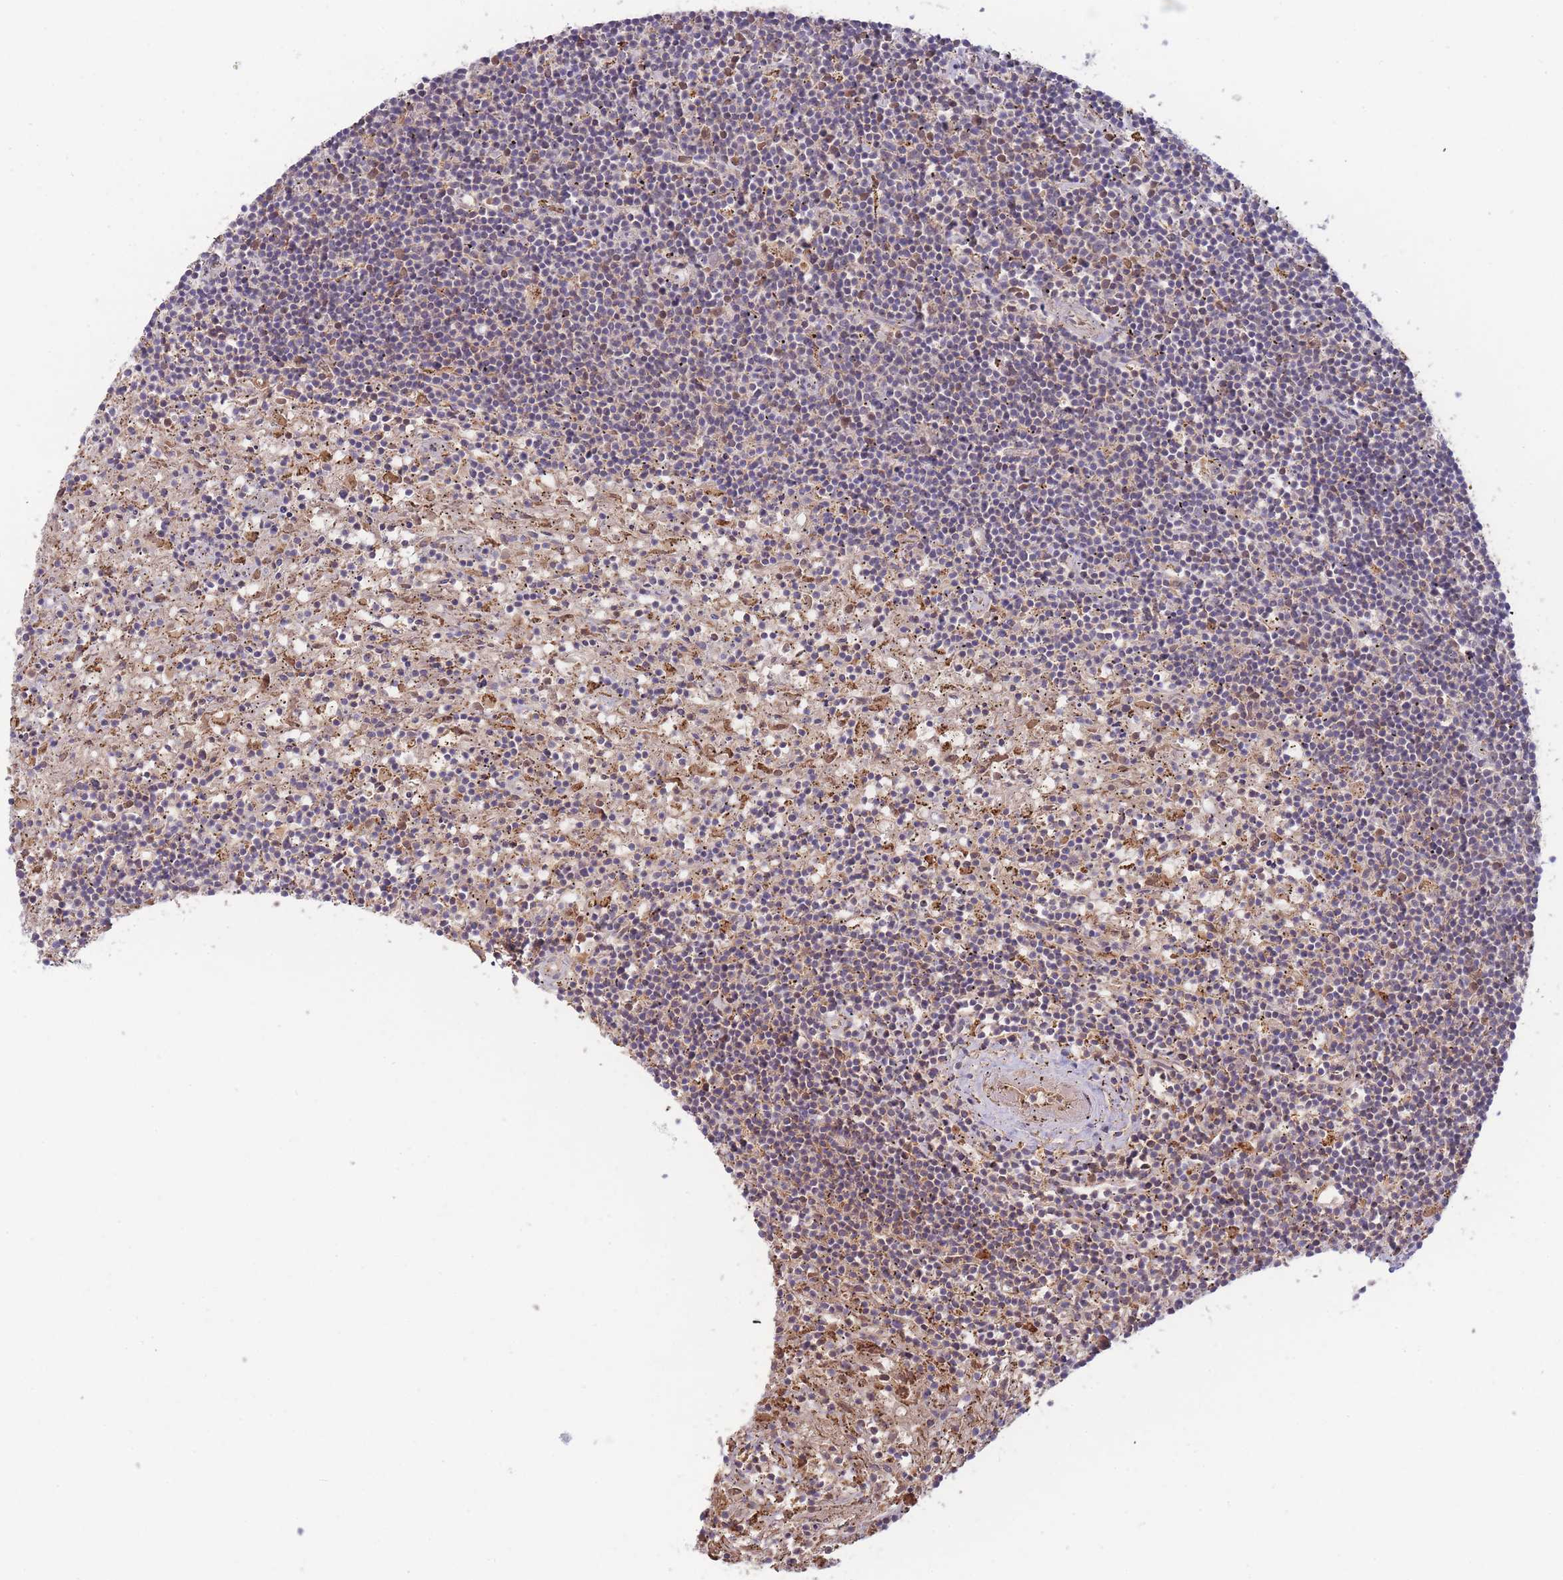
{"staining": {"intensity": "negative", "quantity": "none", "location": "none"}, "tissue": "lymphoma", "cell_type": "Tumor cells", "image_type": "cancer", "snomed": [{"axis": "morphology", "description": "Malignant lymphoma, non-Hodgkin's type, Low grade"}, {"axis": "topography", "description": "Spleen"}], "caption": "Human lymphoma stained for a protein using immunohistochemistry displays no staining in tumor cells.", "gene": "MRPL17", "patient": {"sex": "male", "age": 76}}